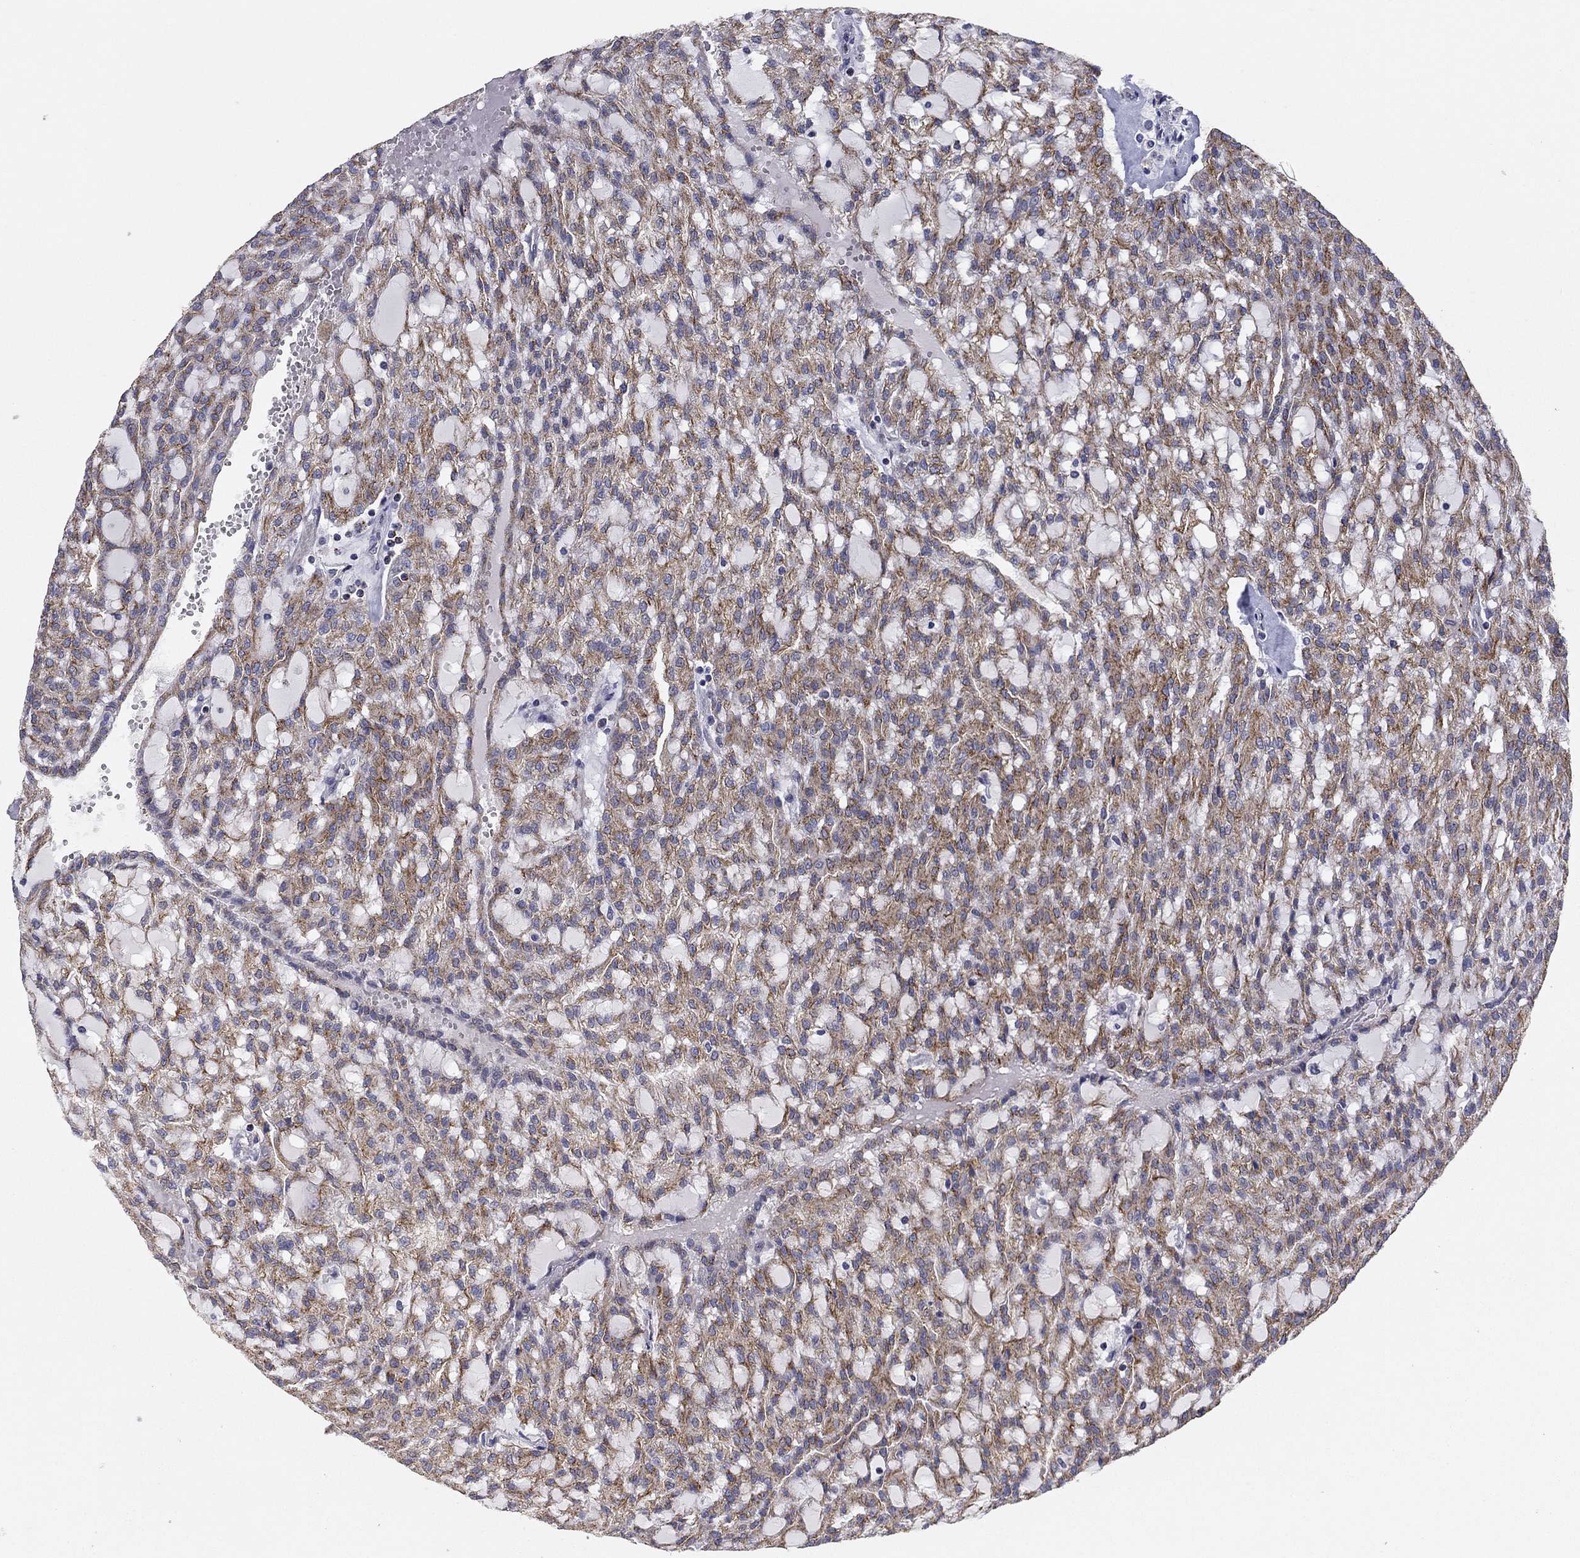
{"staining": {"intensity": "moderate", "quantity": ">75%", "location": "cytoplasmic/membranous"}, "tissue": "renal cancer", "cell_type": "Tumor cells", "image_type": "cancer", "snomed": [{"axis": "morphology", "description": "Adenocarcinoma, NOS"}, {"axis": "topography", "description": "Kidney"}], "caption": "Immunohistochemistry micrograph of adenocarcinoma (renal) stained for a protein (brown), which reveals medium levels of moderate cytoplasmic/membranous positivity in about >75% of tumor cells.", "gene": "SEPTIN3", "patient": {"sex": "male", "age": 63}}